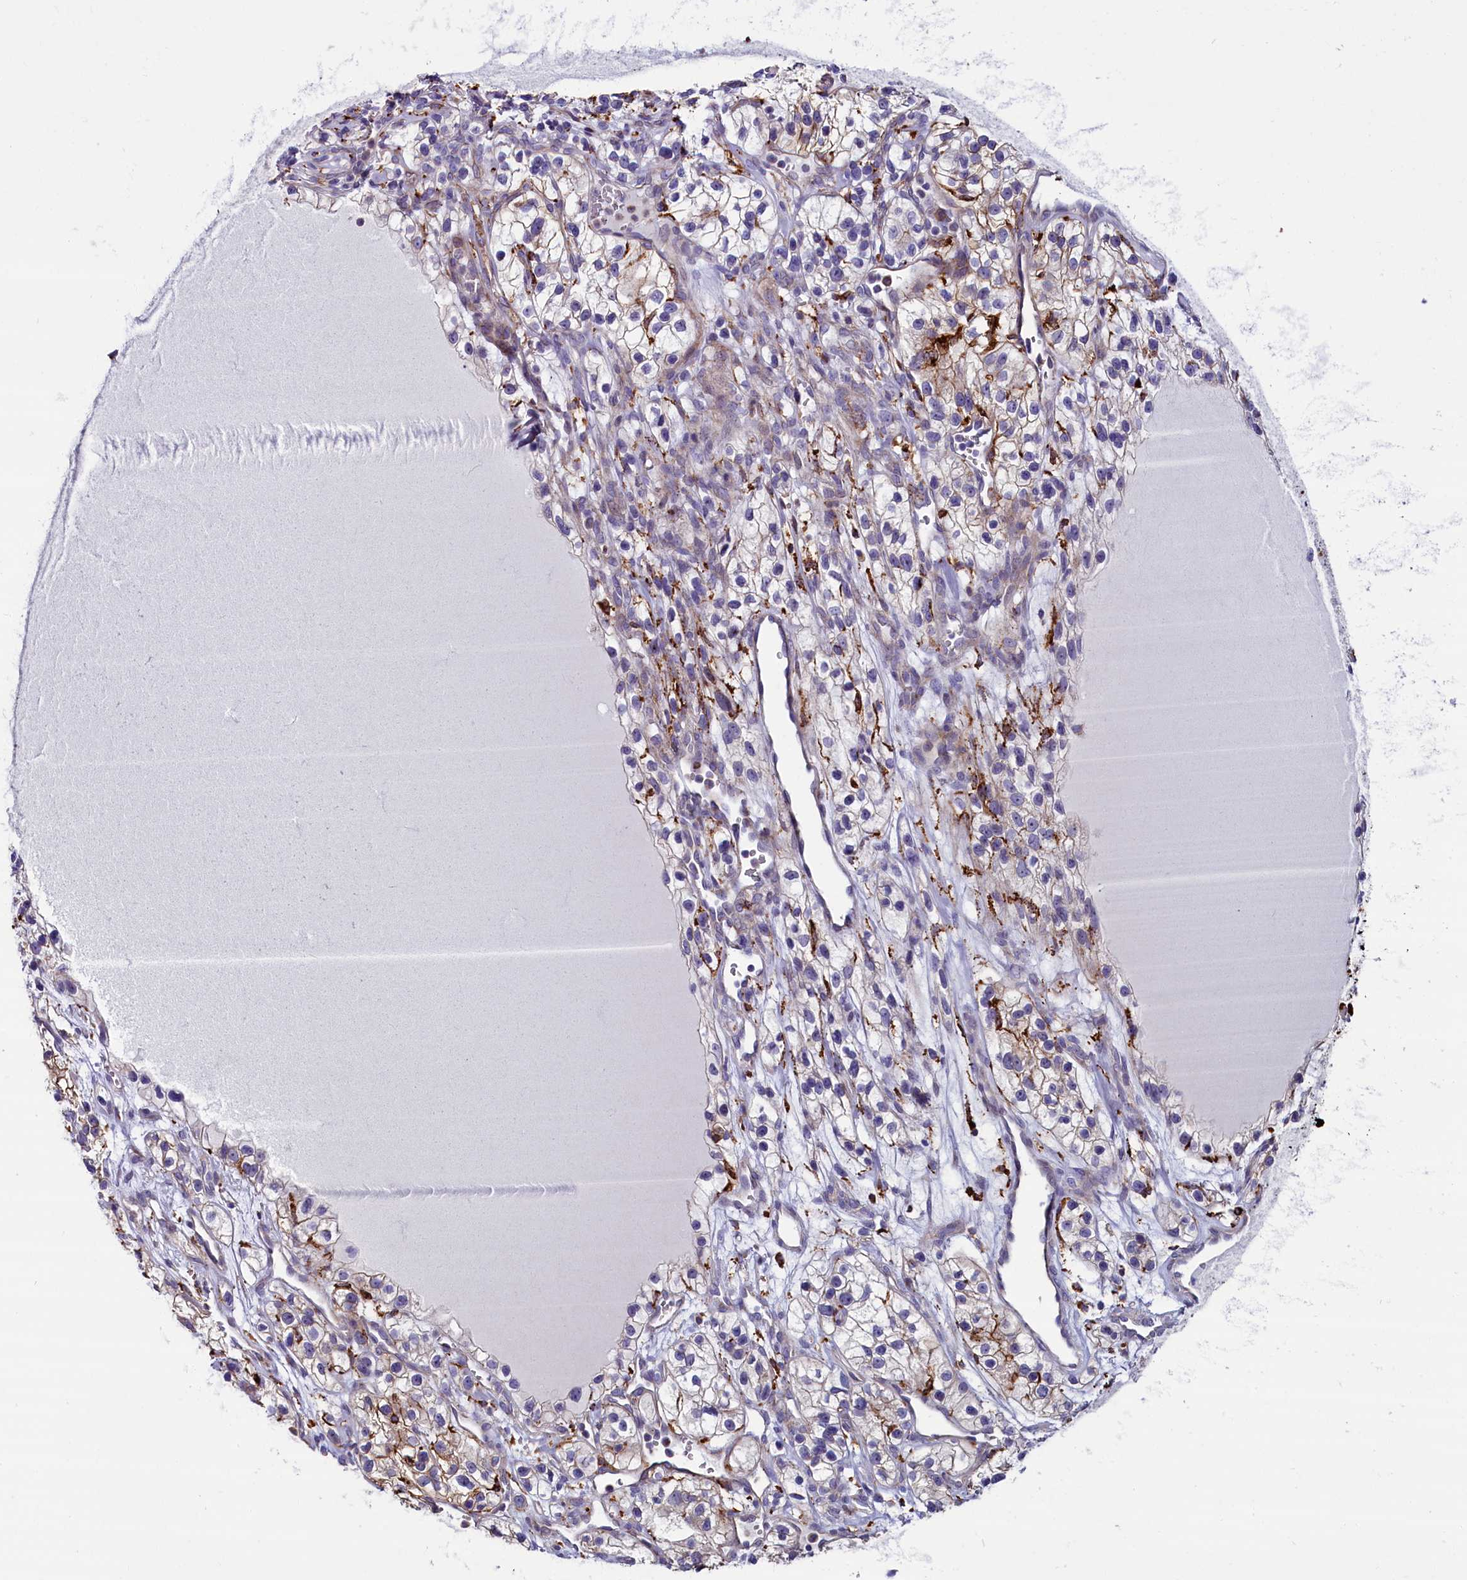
{"staining": {"intensity": "negative", "quantity": "none", "location": "none"}, "tissue": "renal cancer", "cell_type": "Tumor cells", "image_type": "cancer", "snomed": [{"axis": "morphology", "description": "Adenocarcinoma, NOS"}, {"axis": "topography", "description": "Kidney"}], "caption": "Immunohistochemistry (IHC) of renal adenocarcinoma shows no expression in tumor cells.", "gene": "IL20RA", "patient": {"sex": "female", "age": 57}}